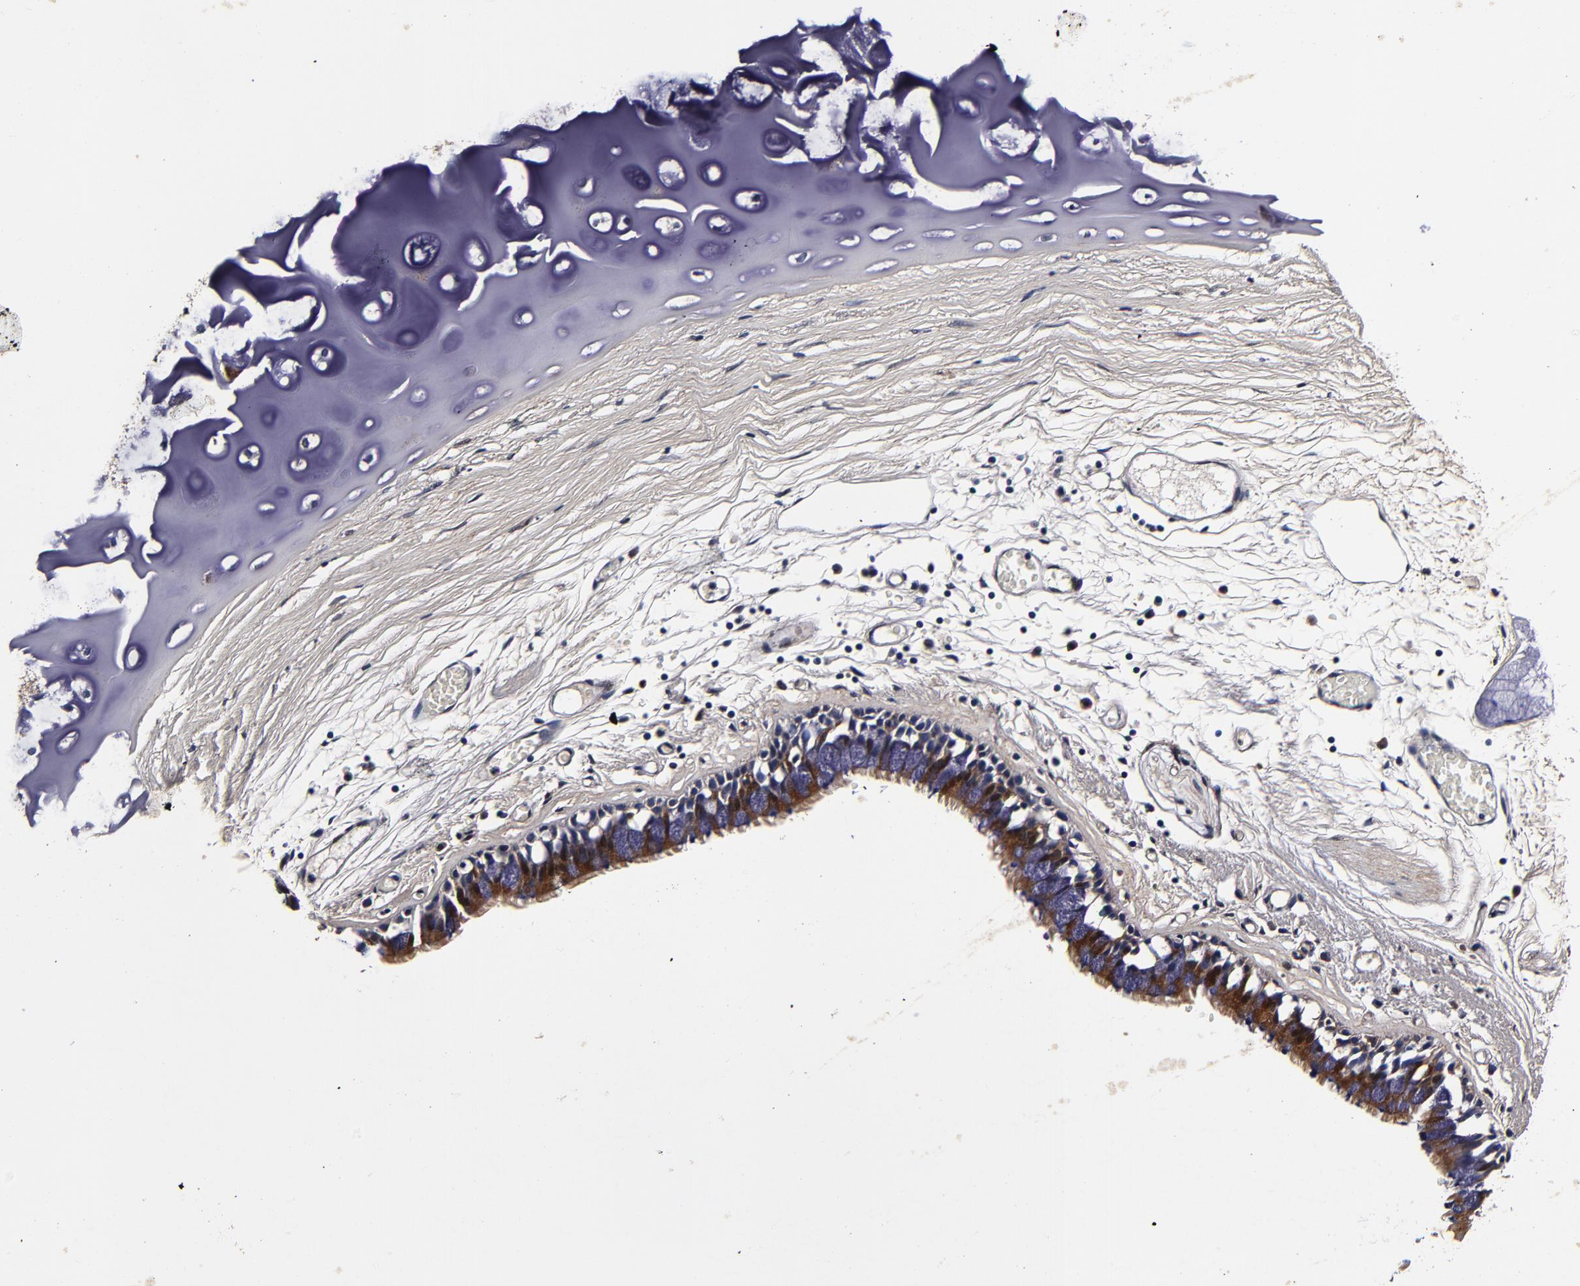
{"staining": {"intensity": "strong", "quantity": ">75%", "location": "cytoplasmic/membranous"}, "tissue": "bronchus", "cell_type": "Respiratory epithelial cells", "image_type": "normal", "snomed": [{"axis": "morphology", "description": "Normal tissue, NOS"}, {"axis": "topography", "description": "Bronchus"}, {"axis": "topography", "description": "Lung"}], "caption": "Human bronchus stained with a brown dye shows strong cytoplasmic/membranous positive expression in about >75% of respiratory epithelial cells.", "gene": "MMP15", "patient": {"sex": "female", "age": 56}}